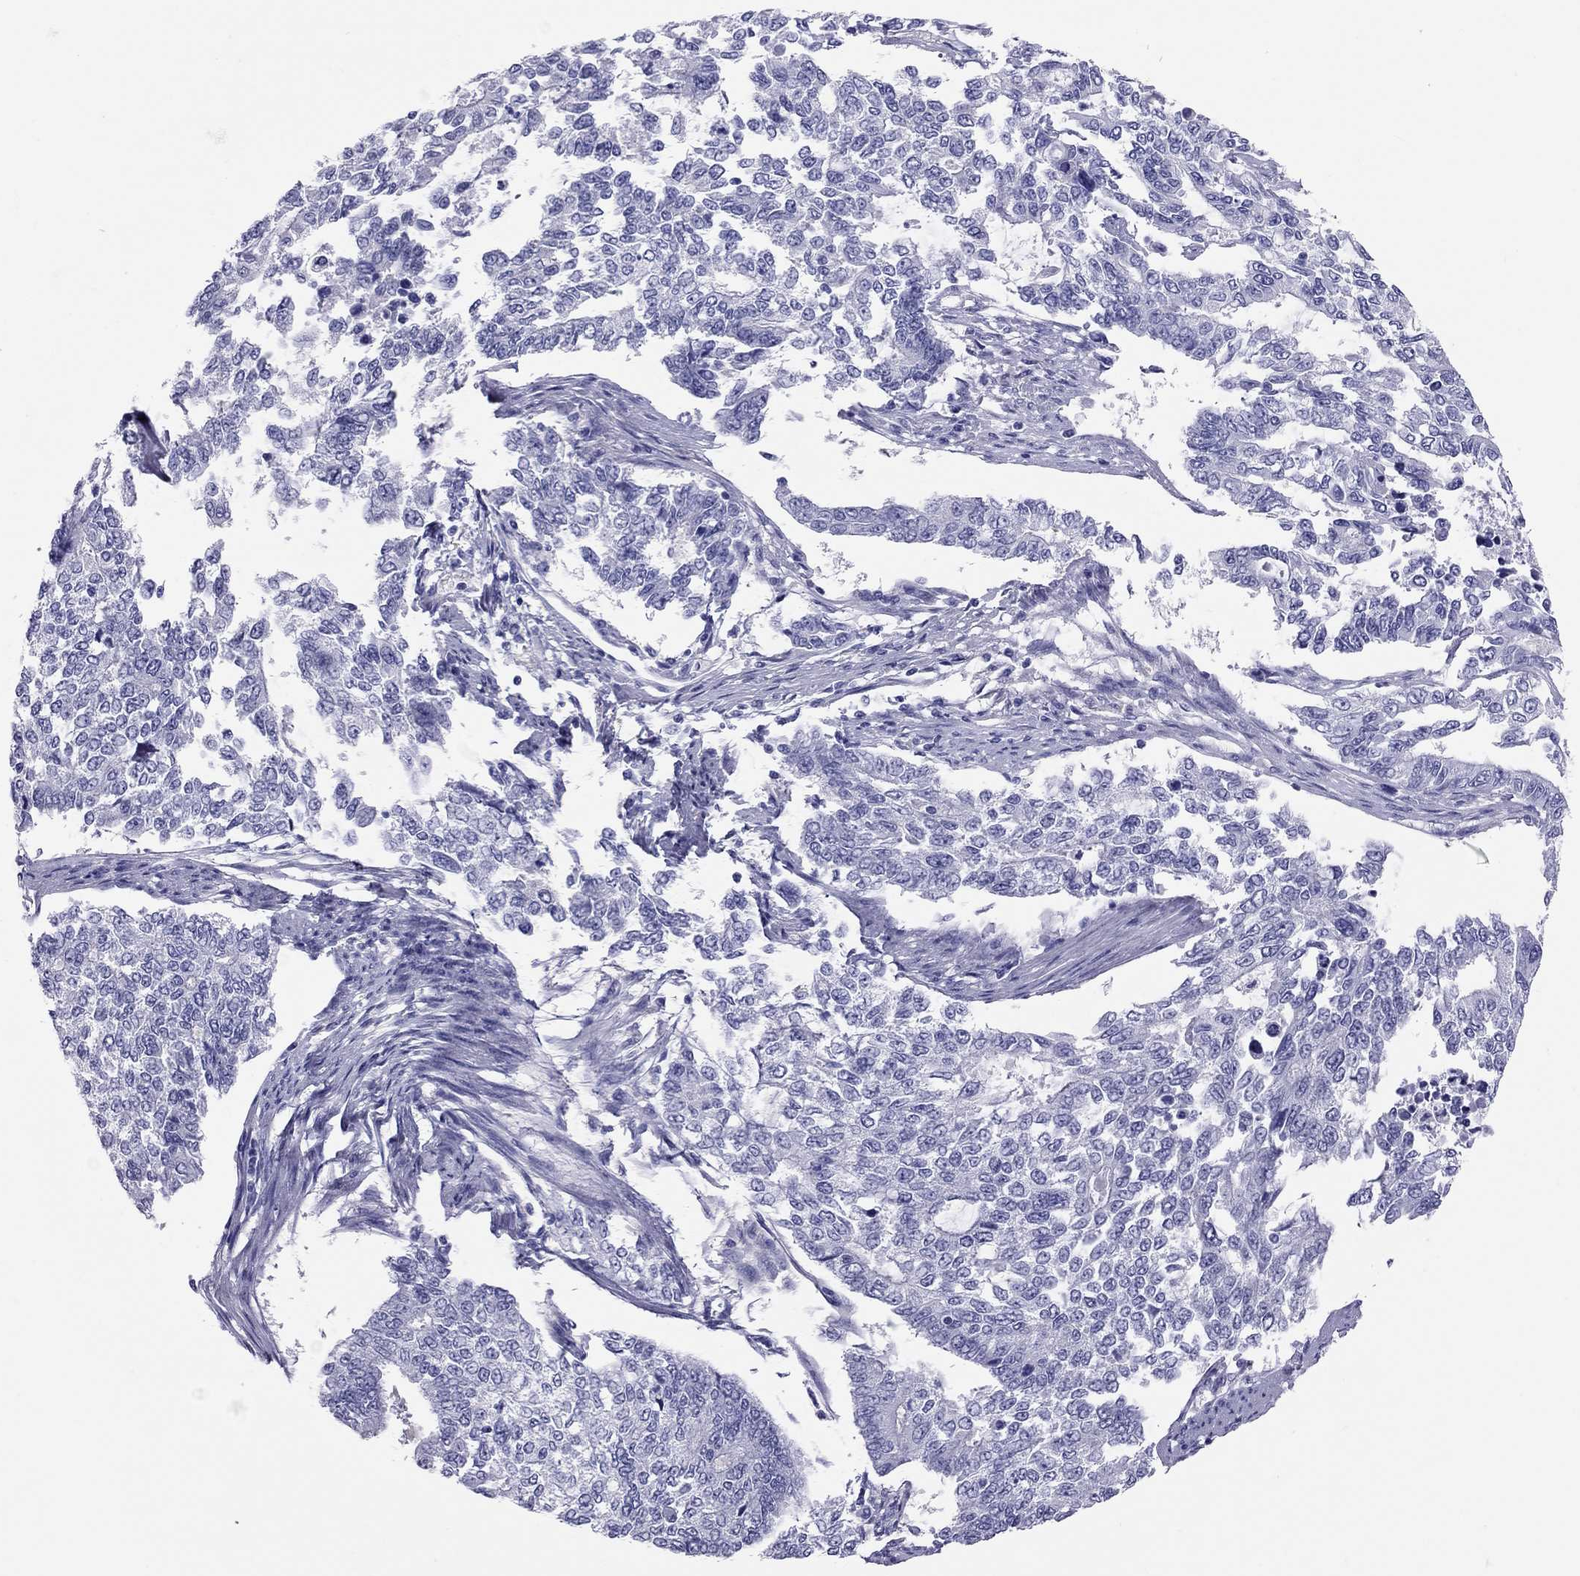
{"staining": {"intensity": "negative", "quantity": "none", "location": "none"}, "tissue": "endometrial cancer", "cell_type": "Tumor cells", "image_type": "cancer", "snomed": [{"axis": "morphology", "description": "Adenocarcinoma, NOS"}, {"axis": "topography", "description": "Uterus"}], "caption": "Human adenocarcinoma (endometrial) stained for a protein using IHC shows no positivity in tumor cells.", "gene": "PSMB11", "patient": {"sex": "female", "age": 59}}